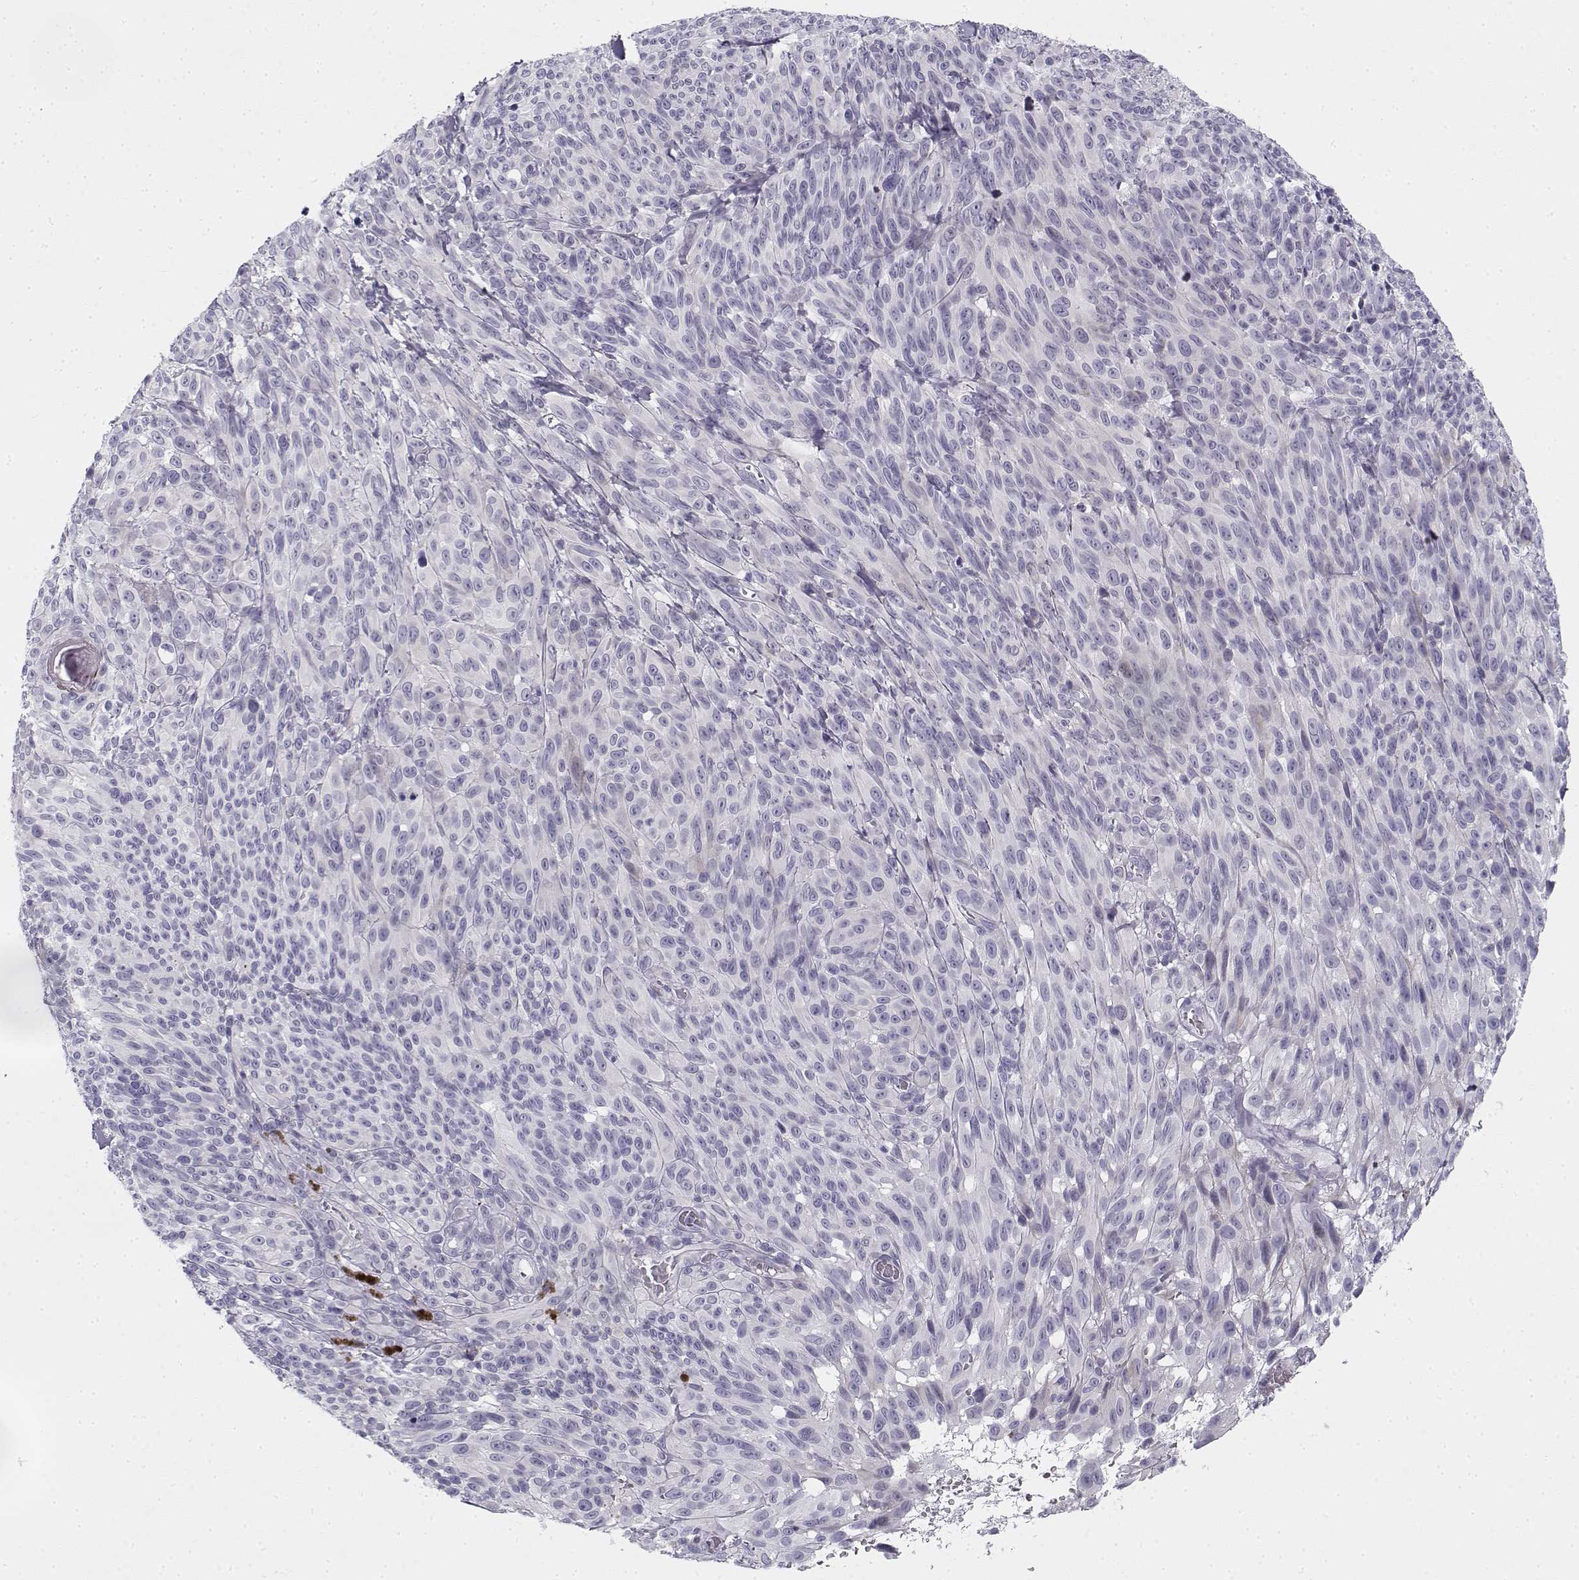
{"staining": {"intensity": "negative", "quantity": "none", "location": "none"}, "tissue": "melanoma", "cell_type": "Tumor cells", "image_type": "cancer", "snomed": [{"axis": "morphology", "description": "Malignant melanoma, NOS"}, {"axis": "topography", "description": "Skin"}], "caption": "IHC photomicrograph of human malignant melanoma stained for a protein (brown), which displays no positivity in tumor cells.", "gene": "CREB3L3", "patient": {"sex": "male", "age": 83}}